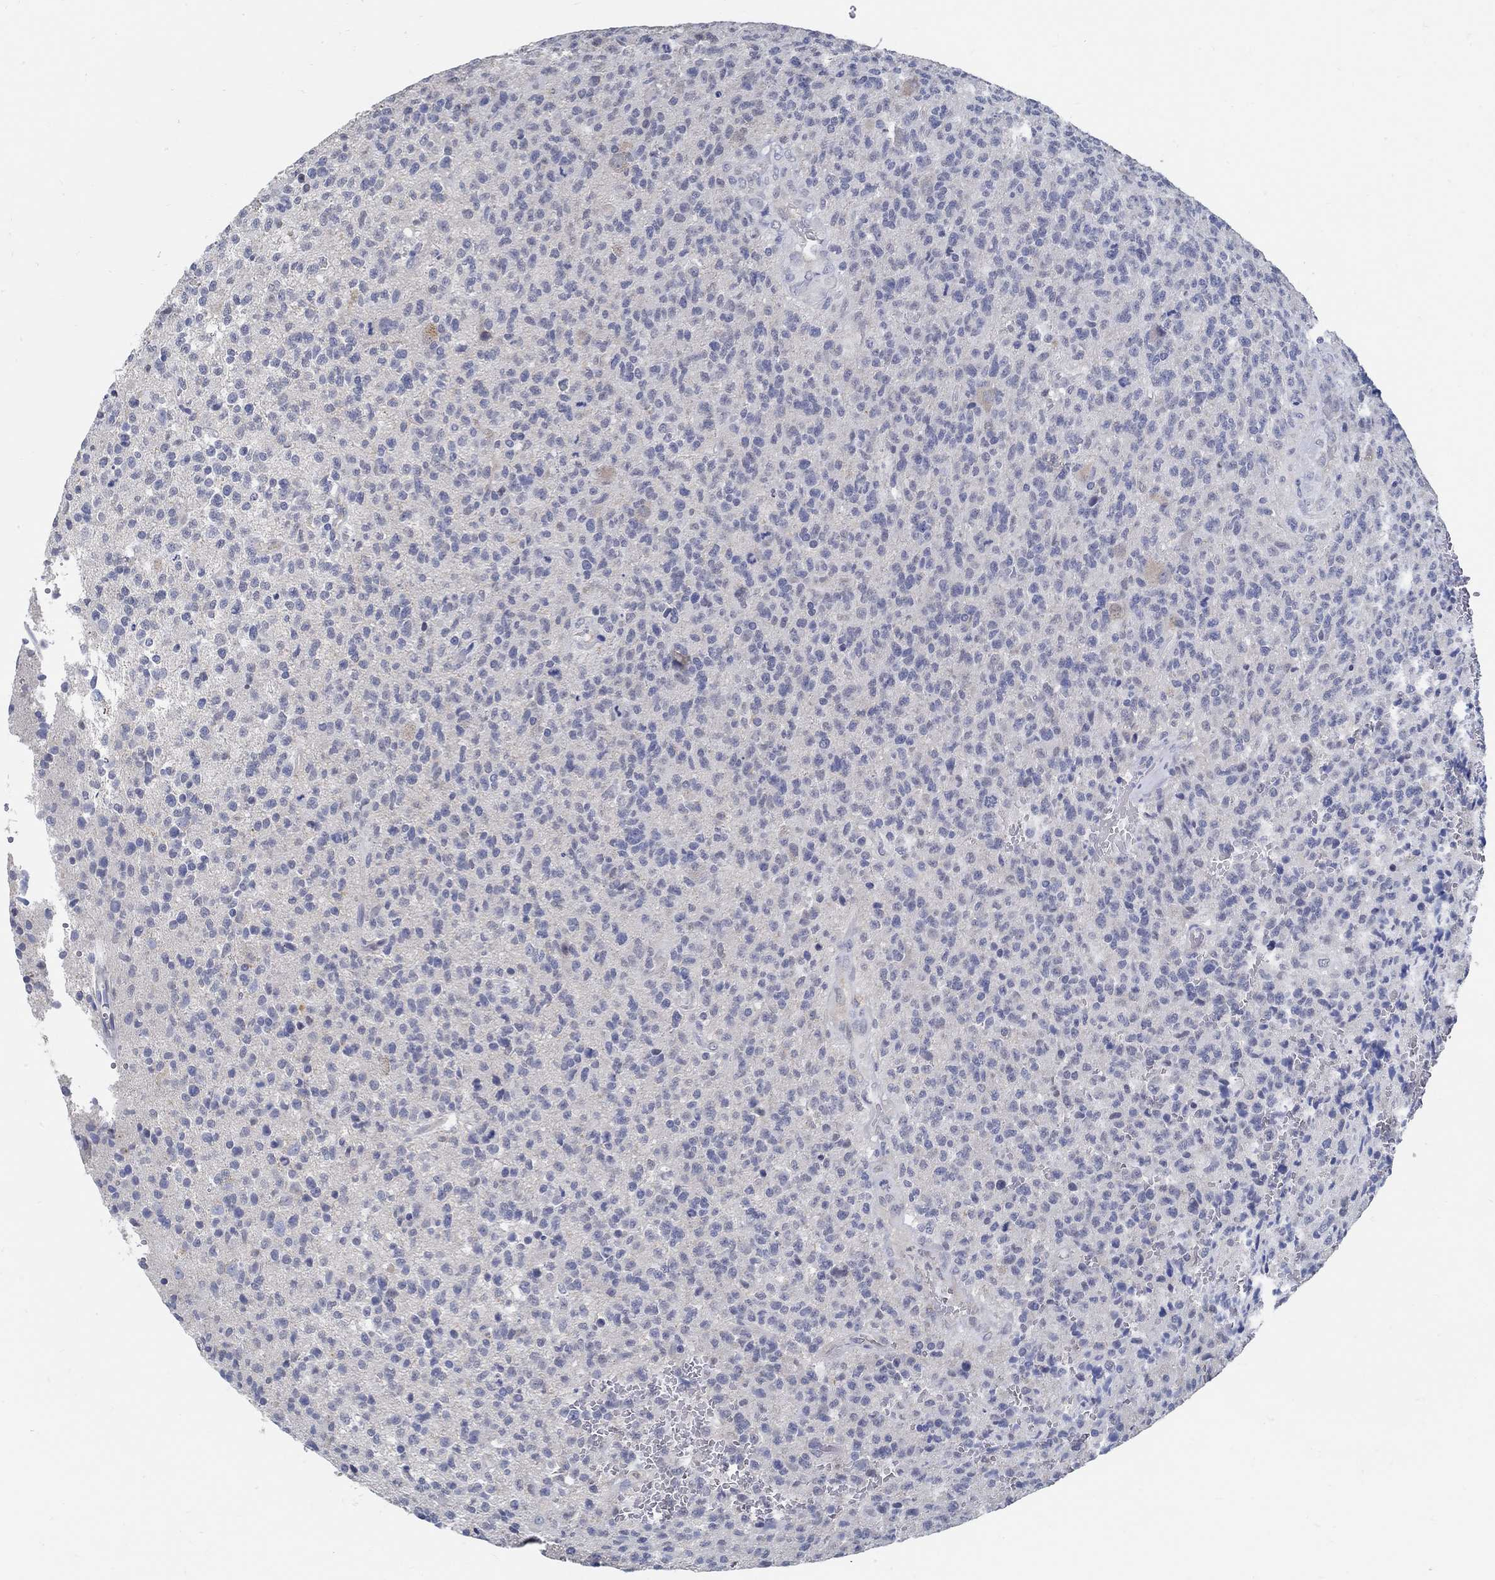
{"staining": {"intensity": "negative", "quantity": "none", "location": "none"}, "tissue": "glioma", "cell_type": "Tumor cells", "image_type": "cancer", "snomed": [{"axis": "morphology", "description": "Glioma, malignant, High grade"}, {"axis": "topography", "description": "Brain"}], "caption": "Immunohistochemical staining of human high-grade glioma (malignant) reveals no significant positivity in tumor cells.", "gene": "PCDH11X", "patient": {"sex": "male", "age": 56}}